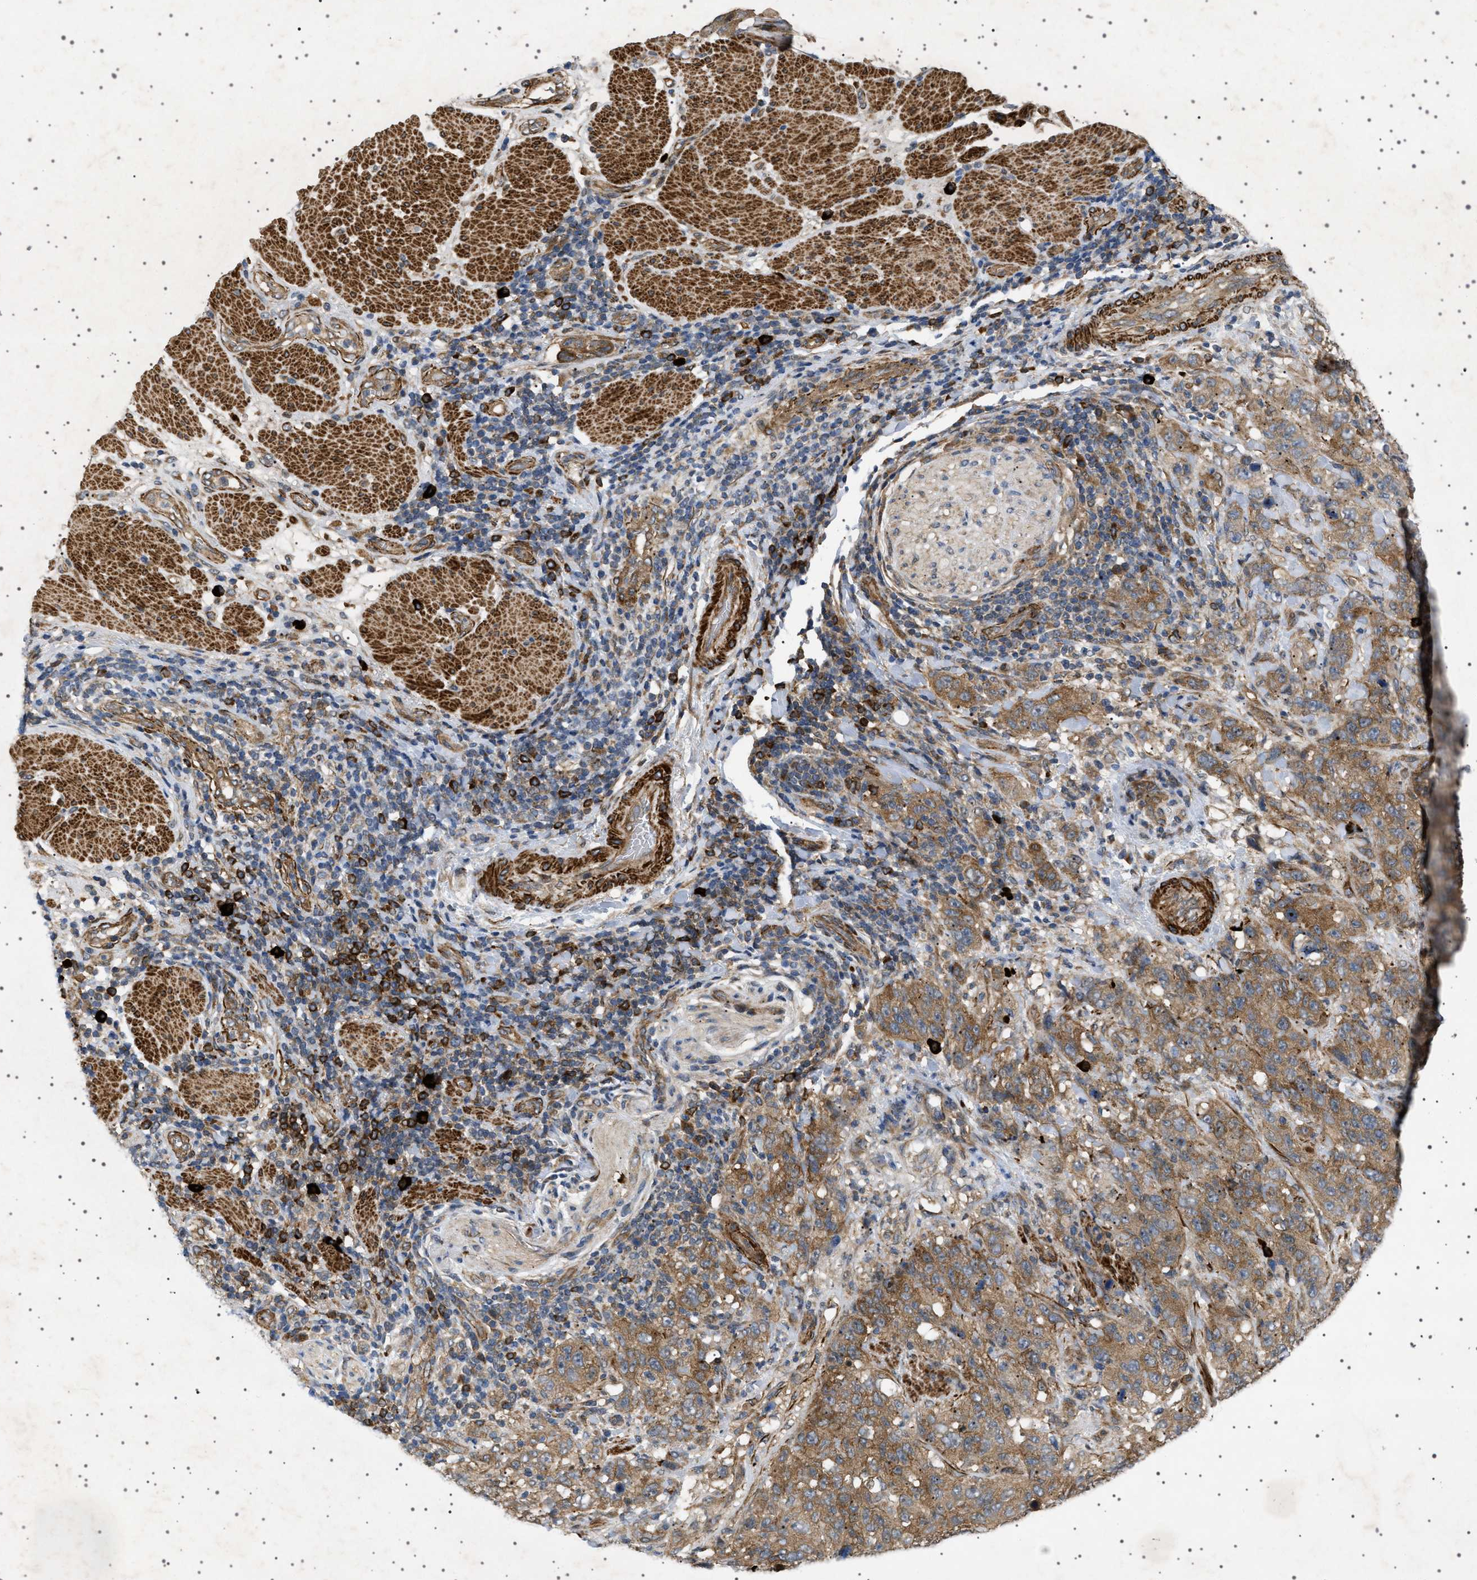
{"staining": {"intensity": "moderate", "quantity": ">75%", "location": "cytoplasmic/membranous"}, "tissue": "stomach cancer", "cell_type": "Tumor cells", "image_type": "cancer", "snomed": [{"axis": "morphology", "description": "Adenocarcinoma, NOS"}, {"axis": "topography", "description": "Stomach"}], "caption": "There is medium levels of moderate cytoplasmic/membranous expression in tumor cells of adenocarcinoma (stomach), as demonstrated by immunohistochemical staining (brown color).", "gene": "CCDC186", "patient": {"sex": "male", "age": 48}}